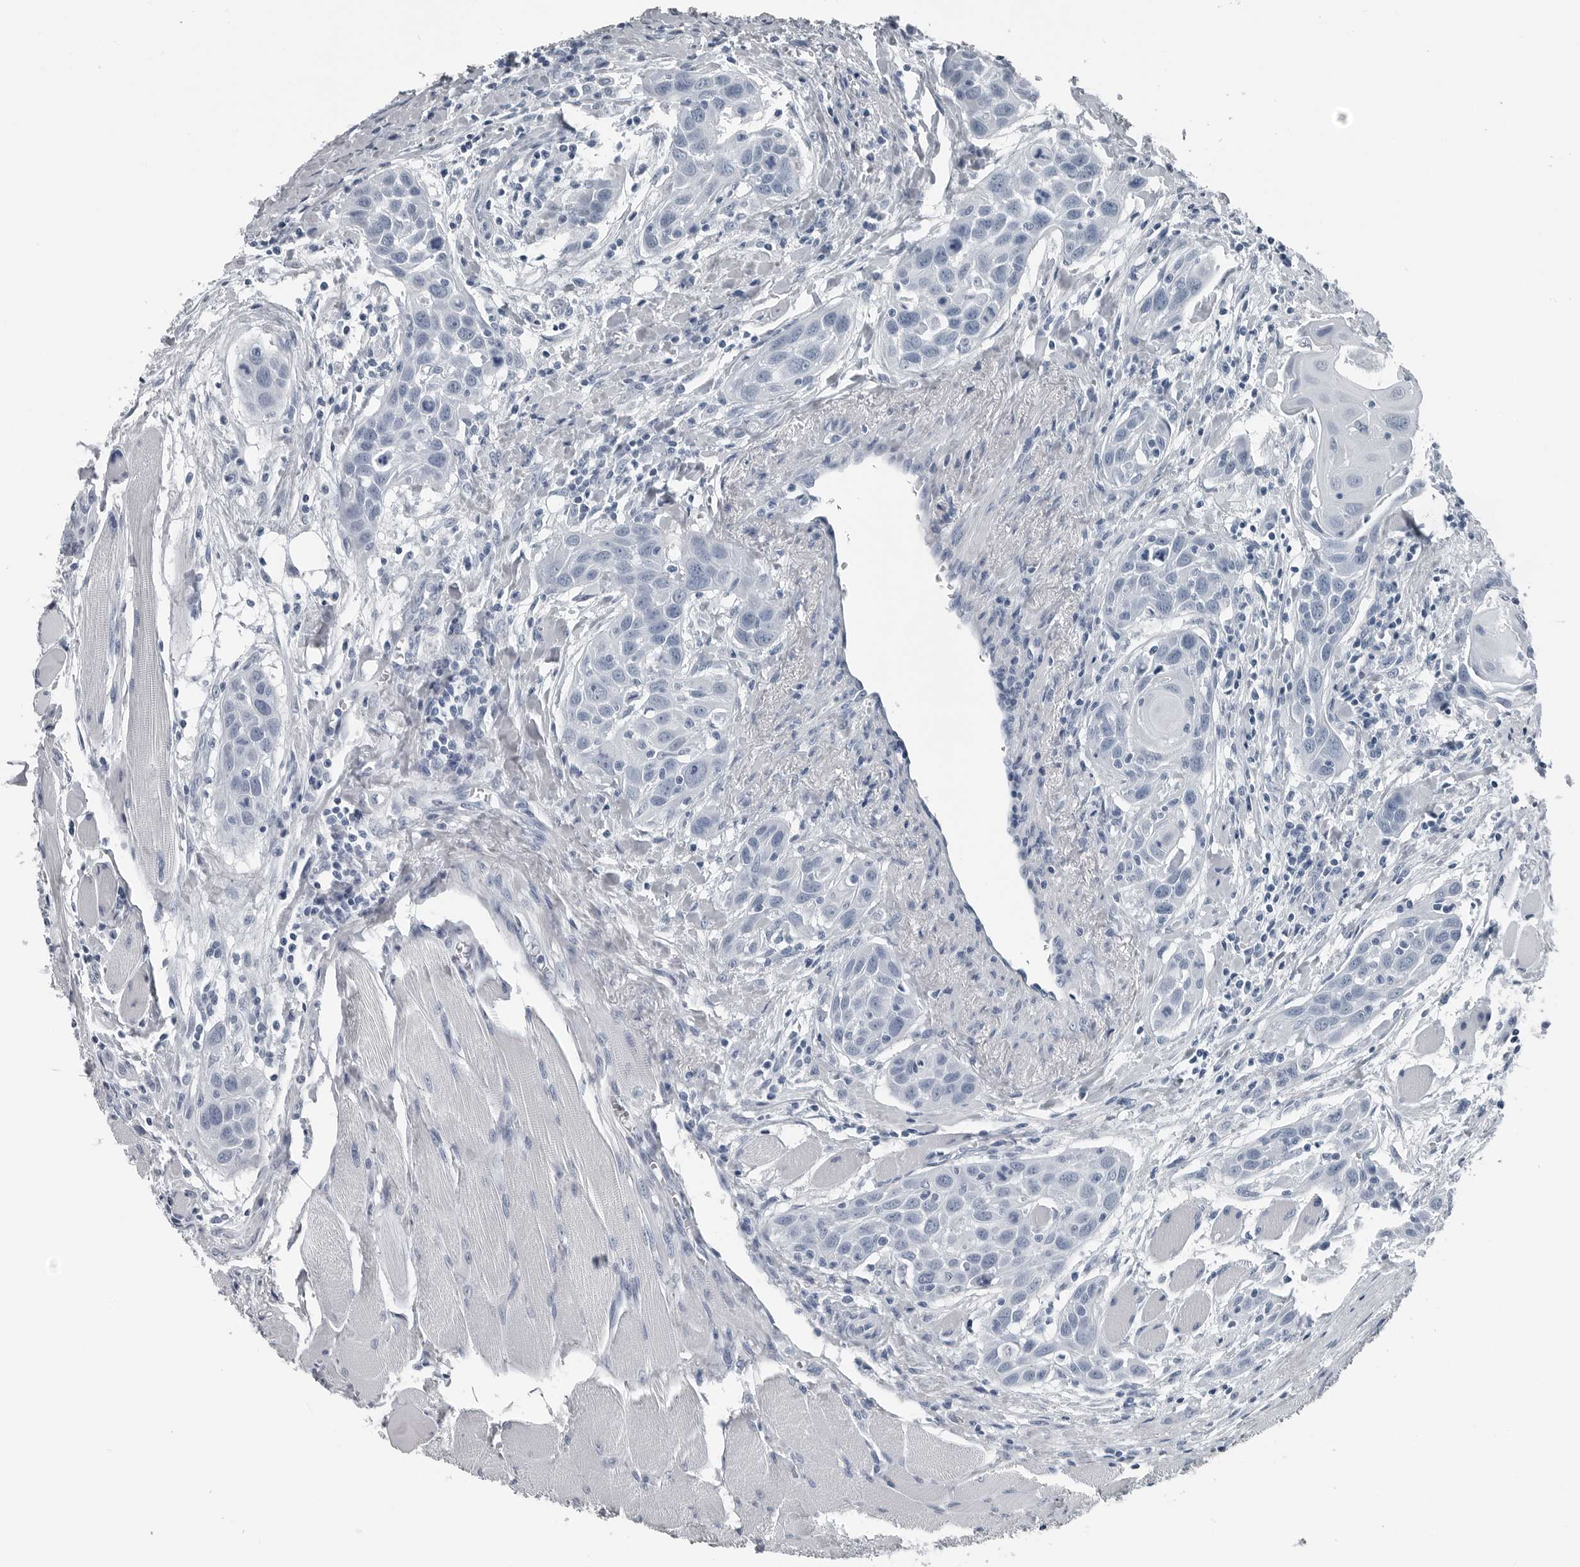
{"staining": {"intensity": "negative", "quantity": "none", "location": "none"}, "tissue": "head and neck cancer", "cell_type": "Tumor cells", "image_type": "cancer", "snomed": [{"axis": "morphology", "description": "Squamous cell carcinoma, NOS"}, {"axis": "topography", "description": "Oral tissue"}, {"axis": "topography", "description": "Head-Neck"}], "caption": "There is no significant positivity in tumor cells of head and neck cancer (squamous cell carcinoma).", "gene": "SPINK1", "patient": {"sex": "female", "age": 50}}